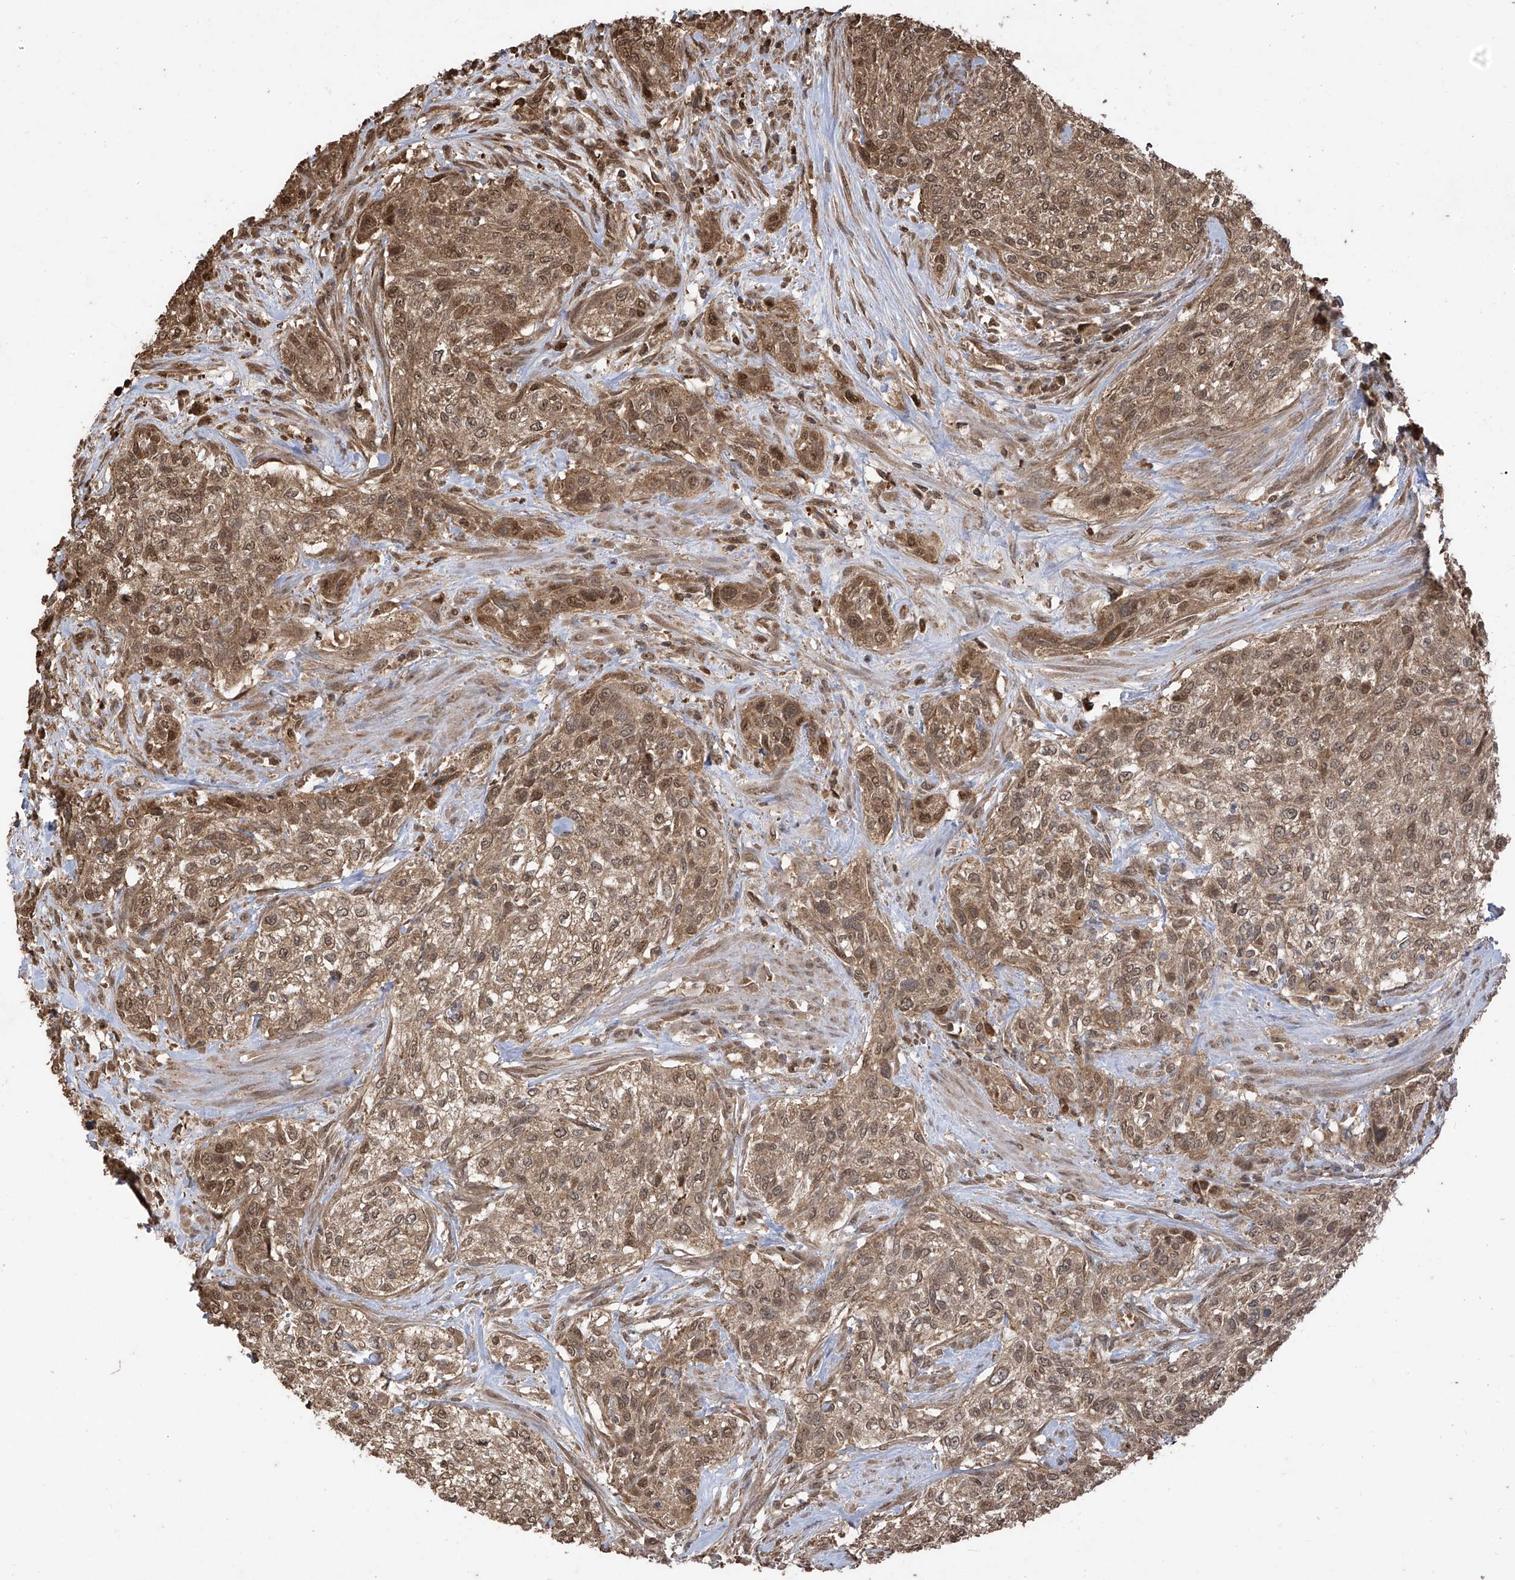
{"staining": {"intensity": "moderate", "quantity": ">75%", "location": "cytoplasmic/membranous,nuclear"}, "tissue": "urothelial cancer", "cell_type": "Tumor cells", "image_type": "cancer", "snomed": [{"axis": "morphology", "description": "Urothelial carcinoma, High grade"}, {"axis": "topography", "description": "Urinary bladder"}], "caption": "Urothelial cancer stained for a protein reveals moderate cytoplasmic/membranous and nuclear positivity in tumor cells.", "gene": "PNPT1", "patient": {"sex": "male", "age": 35}}